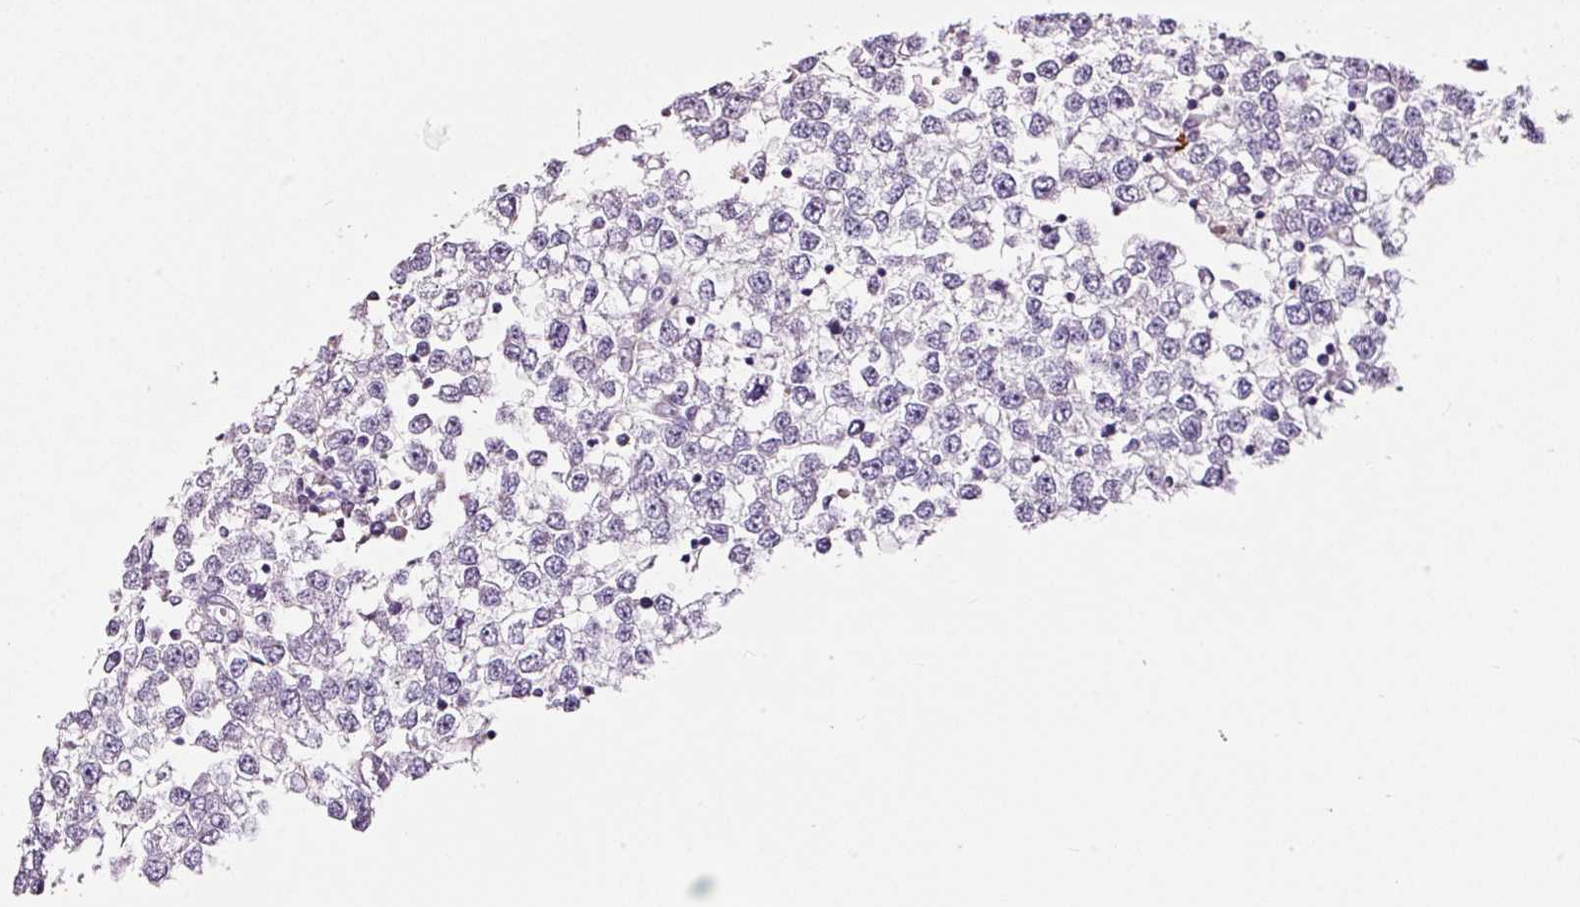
{"staining": {"intensity": "negative", "quantity": "none", "location": "none"}, "tissue": "testis cancer", "cell_type": "Tumor cells", "image_type": "cancer", "snomed": [{"axis": "morphology", "description": "Seminoma, NOS"}, {"axis": "topography", "description": "Testis"}], "caption": "Seminoma (testis) was stained to show a protein in brown. There is no significant expression in tumor cells.", "gene": "LAMP3", "patient": {"sex": "male", "age": 65}}